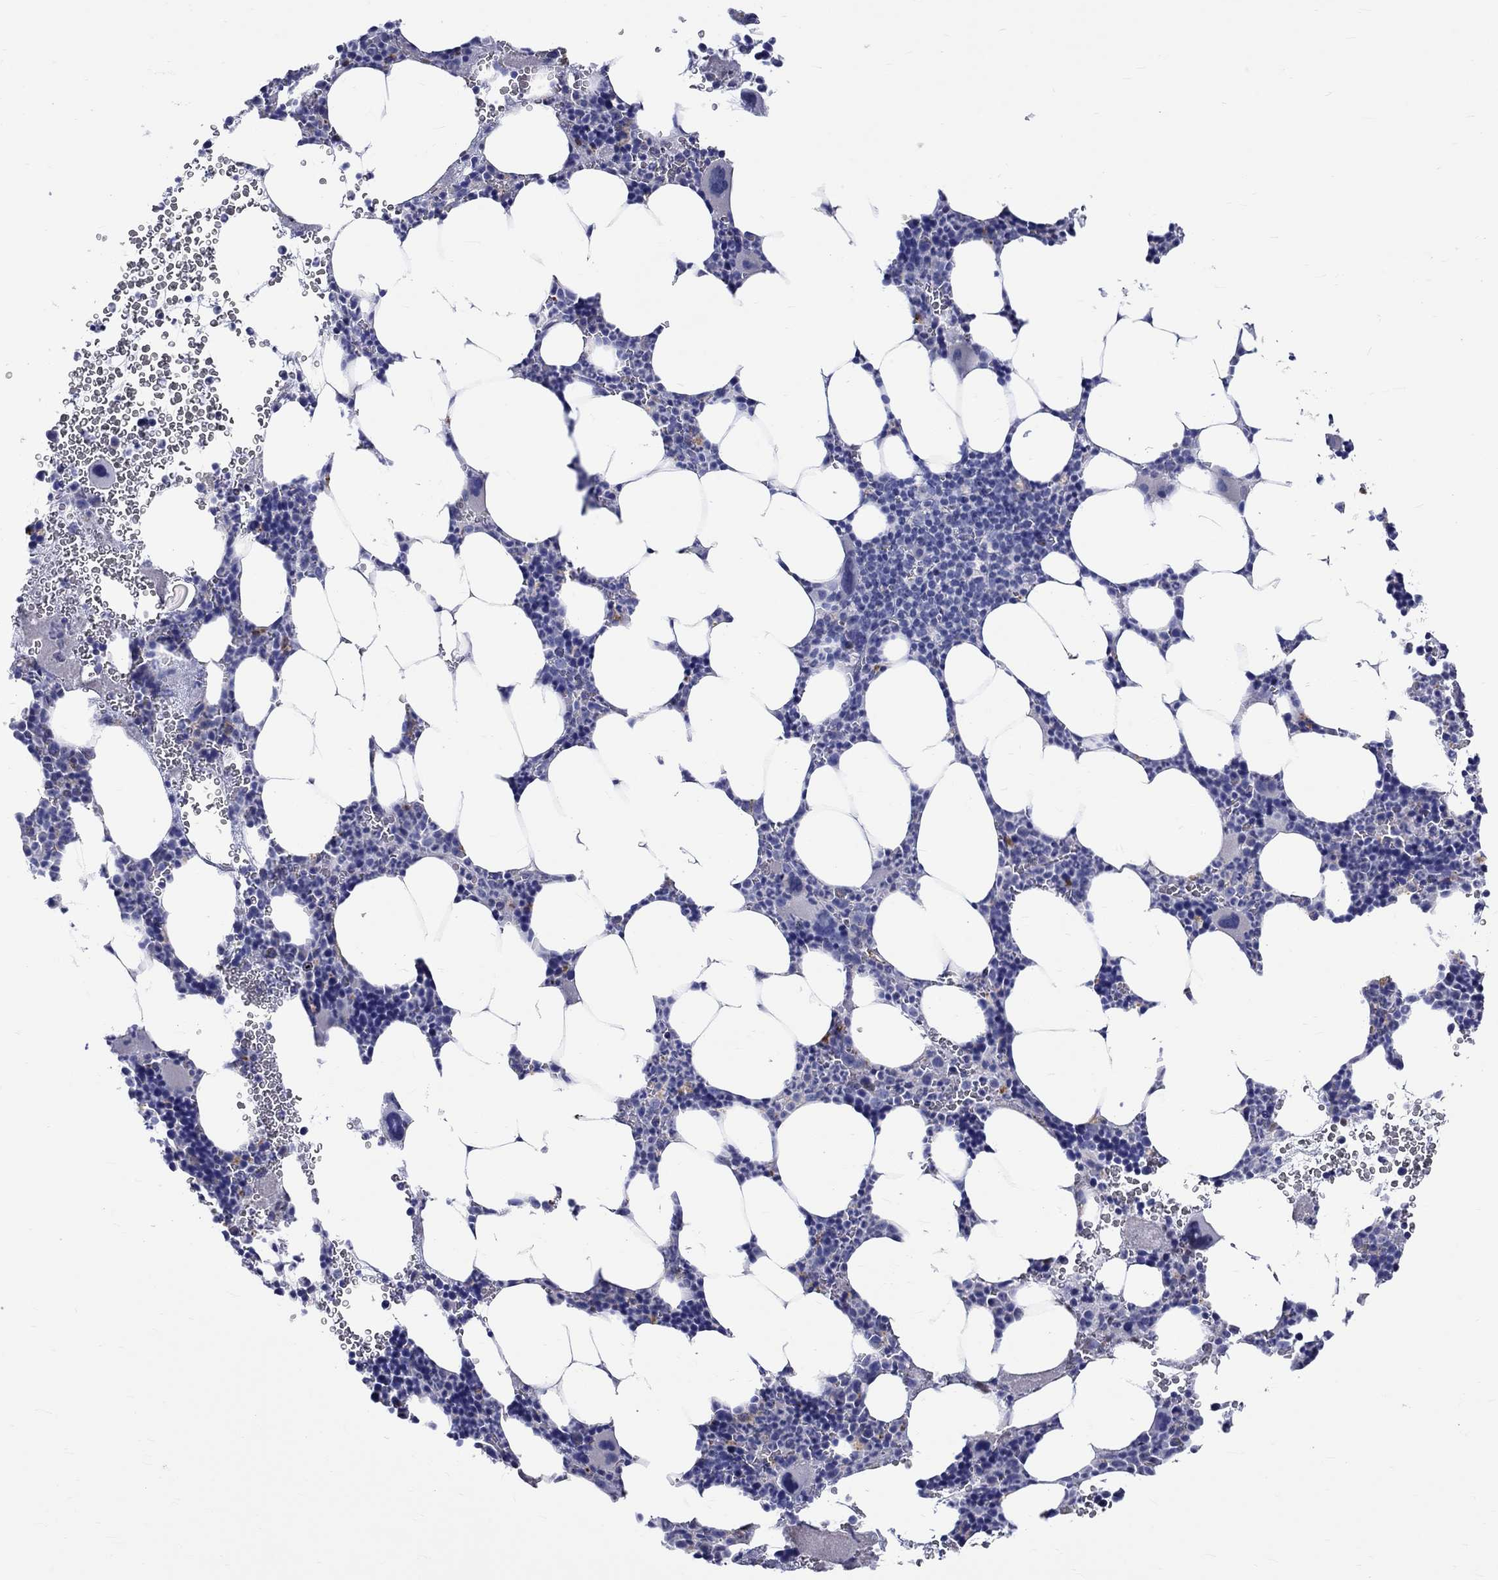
{"staining": {"intensity": "negative", "quantity": "none", "location": "none"}, "tissue": "bone marrow", "cell_type": "Hematopoietic cells", "image_type": "normal", "snomed": [{"axis": "morphology", "description": "Normal tissue, NOS"}, {"axis": "topography", "description": "Bone marrow"}], "caption": "DAB (3,3'-diaminobenzidine) immunohistochemical staining of normal bone marrow shows no significant expression in hematopoietic cells. The staining was performed using DAB to visualize the protein expression in brown, while the nuclei were stained in blue with hematoxylin (Magnification: 20x).", "gene": "SH2D7", "patient": {"sex": "male", "age": 44}}